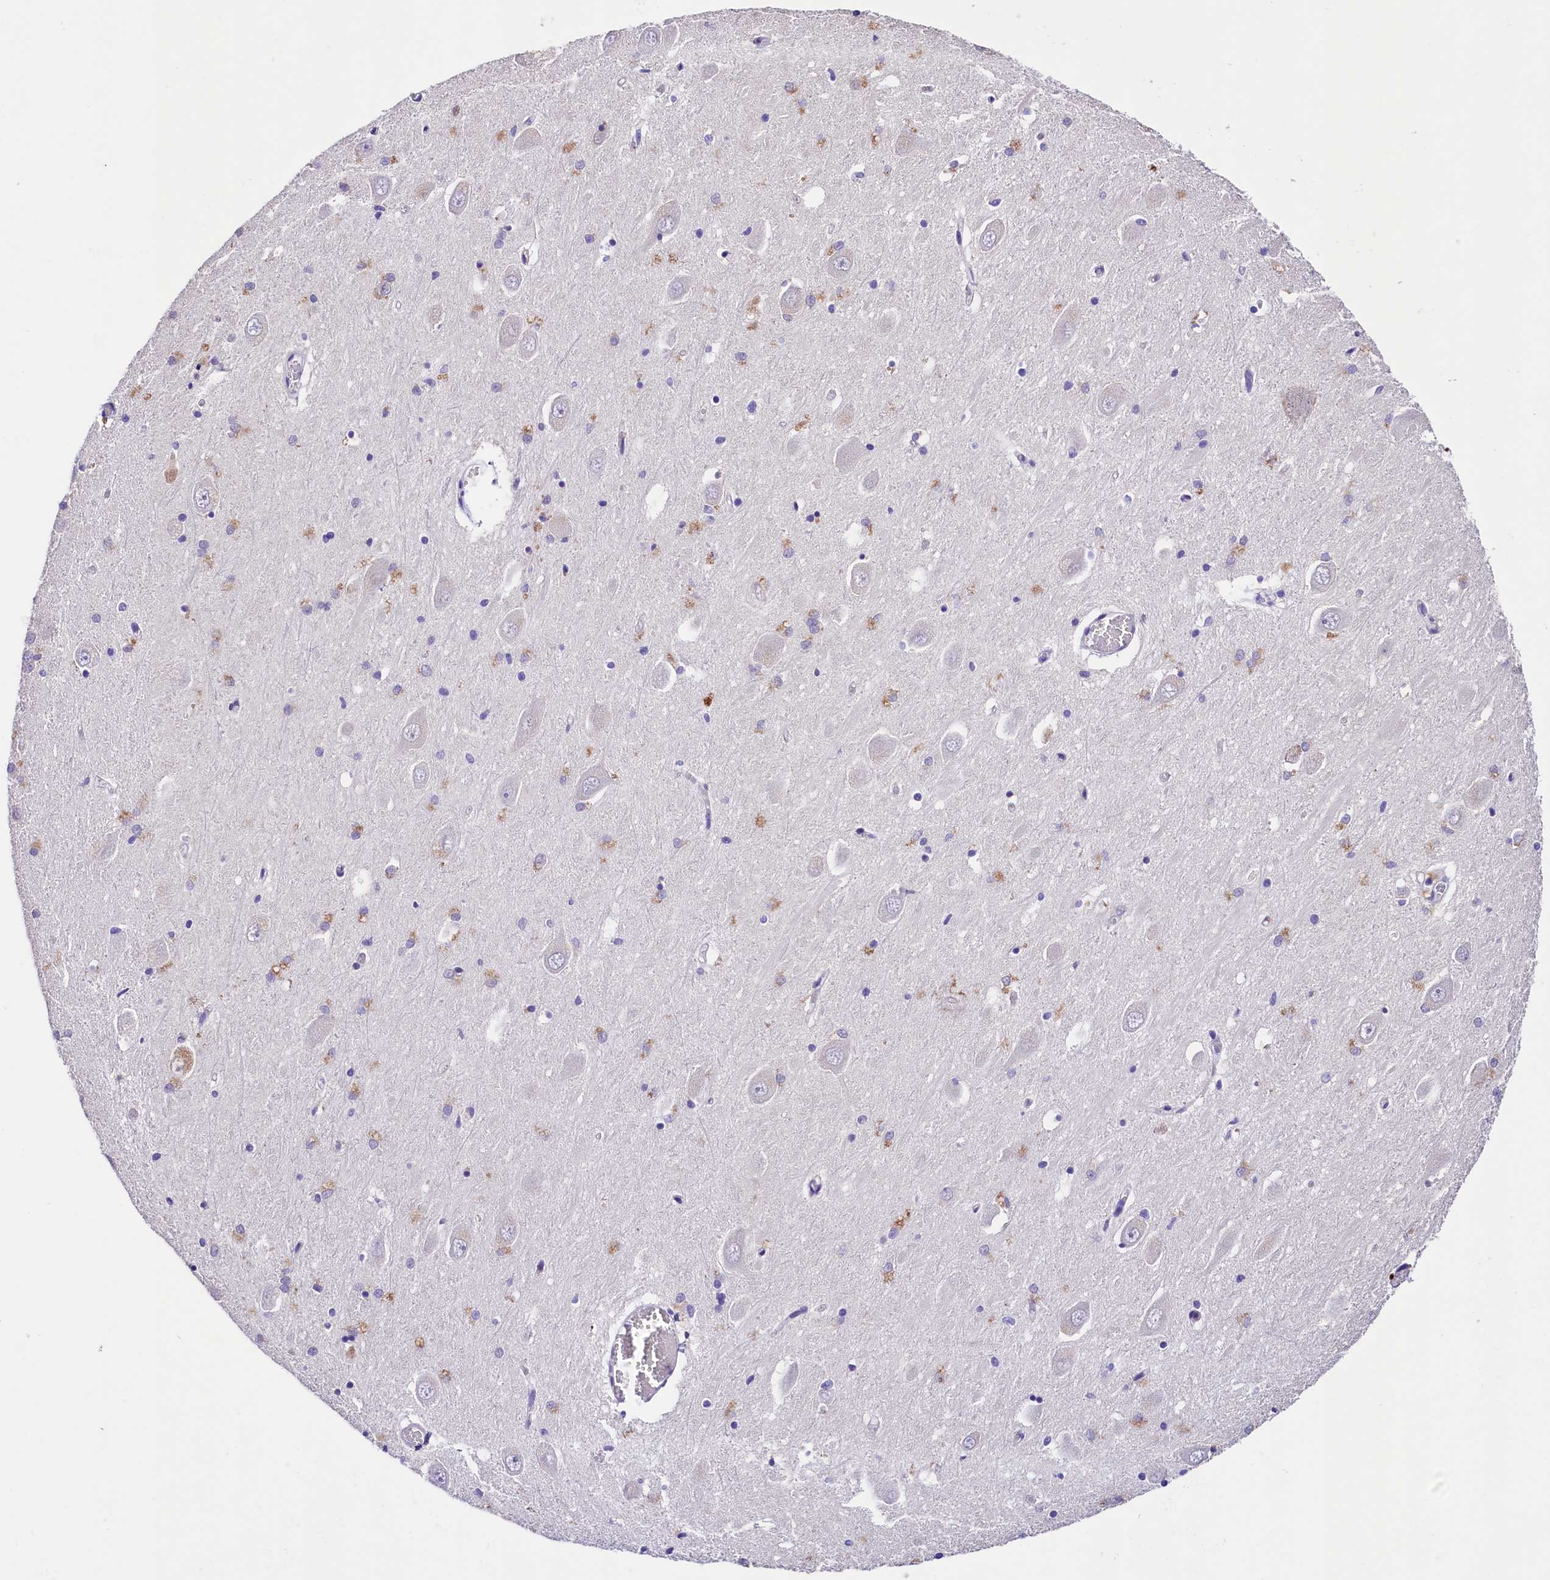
{"staining": {"intensity": "moderate", "quantity": "<25%", "location": "cytoplasmic/membranous"}, "tissue": "hippocampus", "cell_type": "Glial cells", "image_type": "normal", "snomed": [{"axis": "morphology", "description": "Normal tissue, NOS"}, {"axis": "topography", "description": "Hippocampus"}], "caption": "Normal hippocampus exhibits moderate cytoplasmic/membranous positivity in approximately <25% of glial cells.", "gene": "ARMC6", "patient": {"sex": "male", "age": 70}}